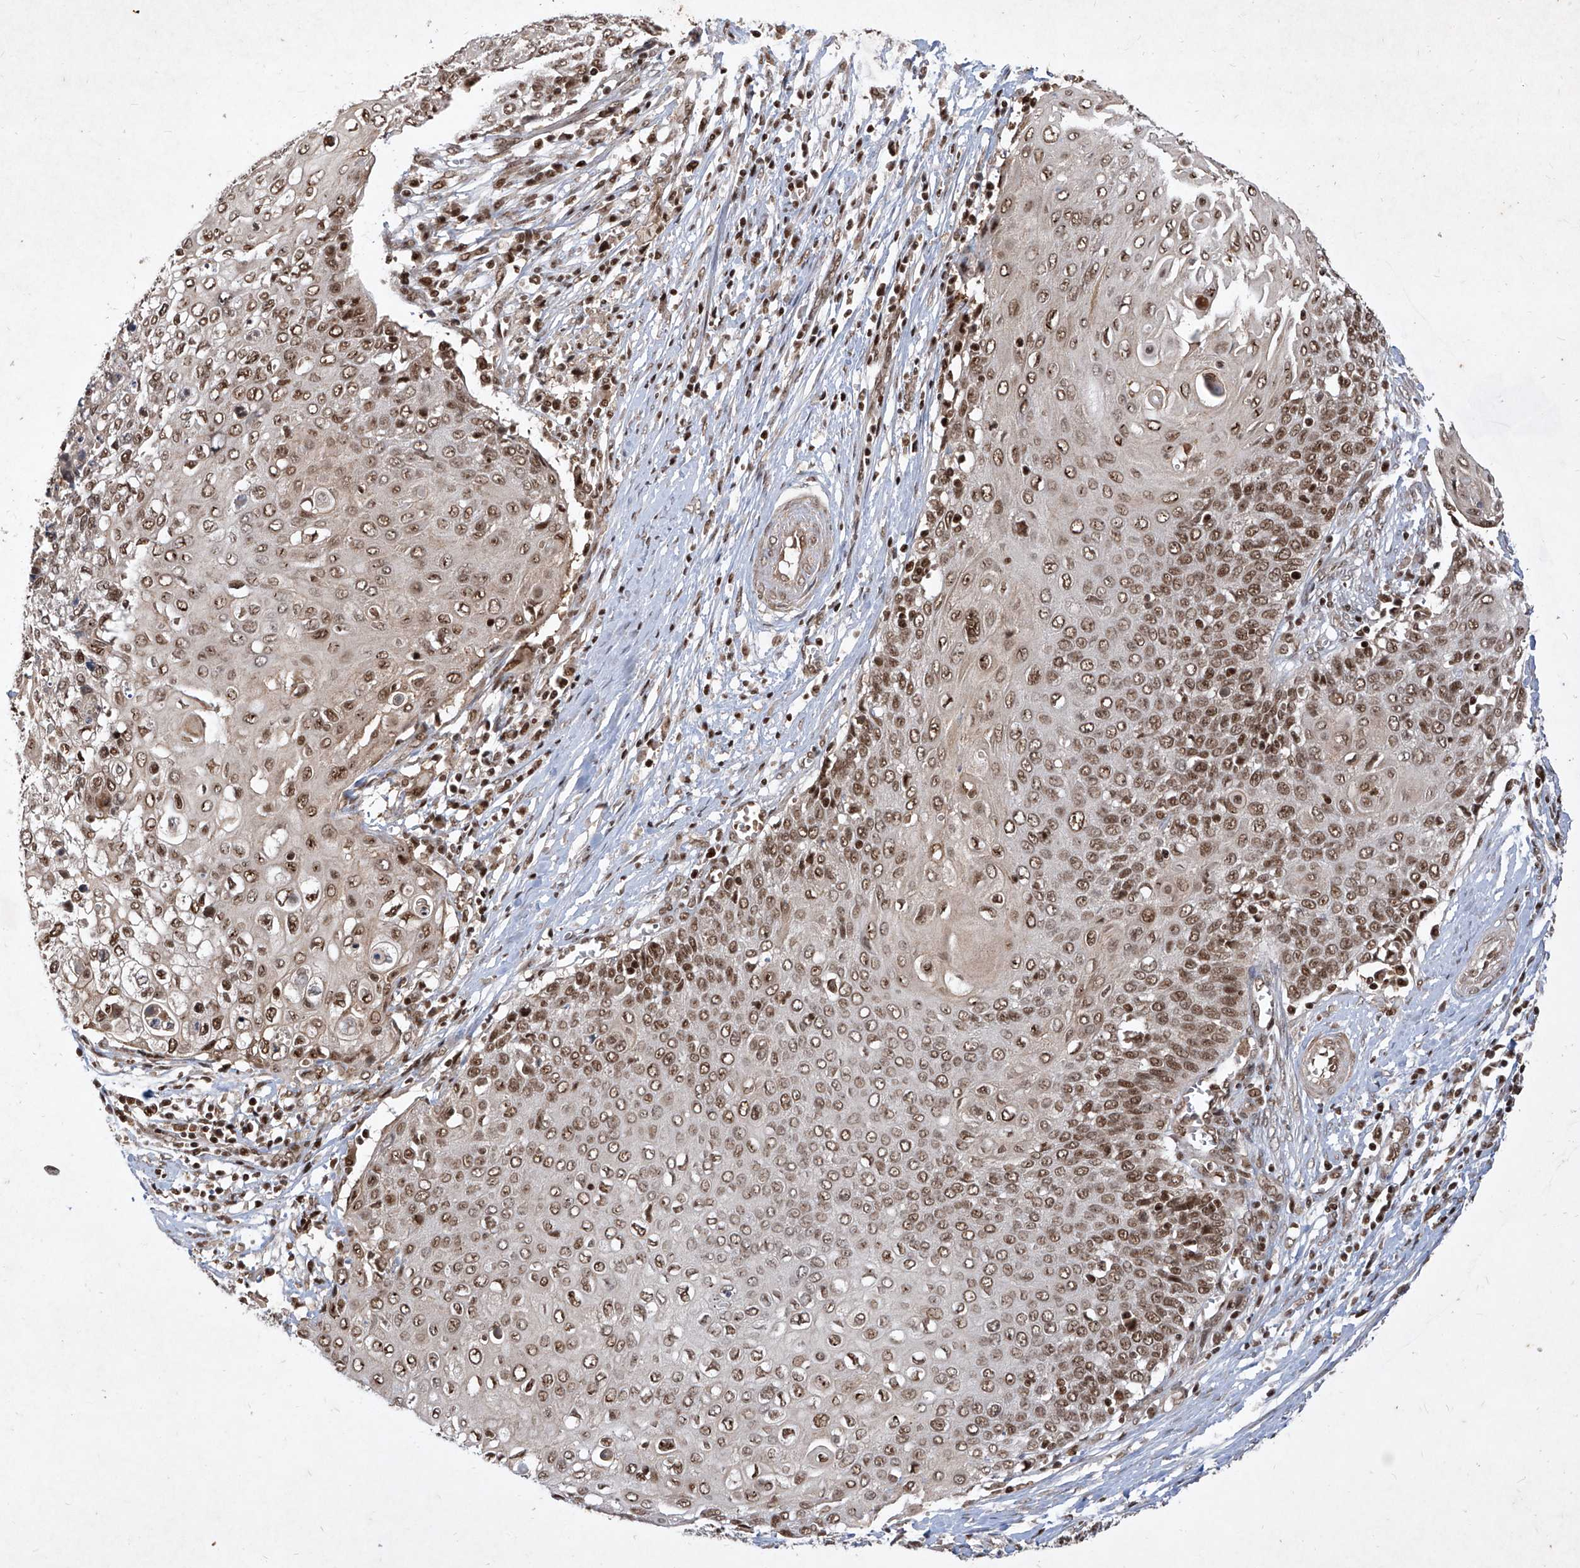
{"staining": {"intensity": "moderate", "quantity": ">75%", "location": "nuclear"}, "tissue": "cervical cancer", "cell_type": "Tumor cells", "image_type": "cancer", "snomed": [{"axis": "morphology", "description": "Squamous cell carcinoma, NOS"}, {"axis": "topography", "description": "Cervix"}], "caption": "Protein staining shows moderate nuclear staining in approximately >75% of tumor cells in squamous cell carcinoma (cervical). Immunohistochemistry (ihc) stains the protein of interest in brown and the nuclei are stained blue.", "gene": "IRF2", "patient": {"sex": "female", "age": 39}}